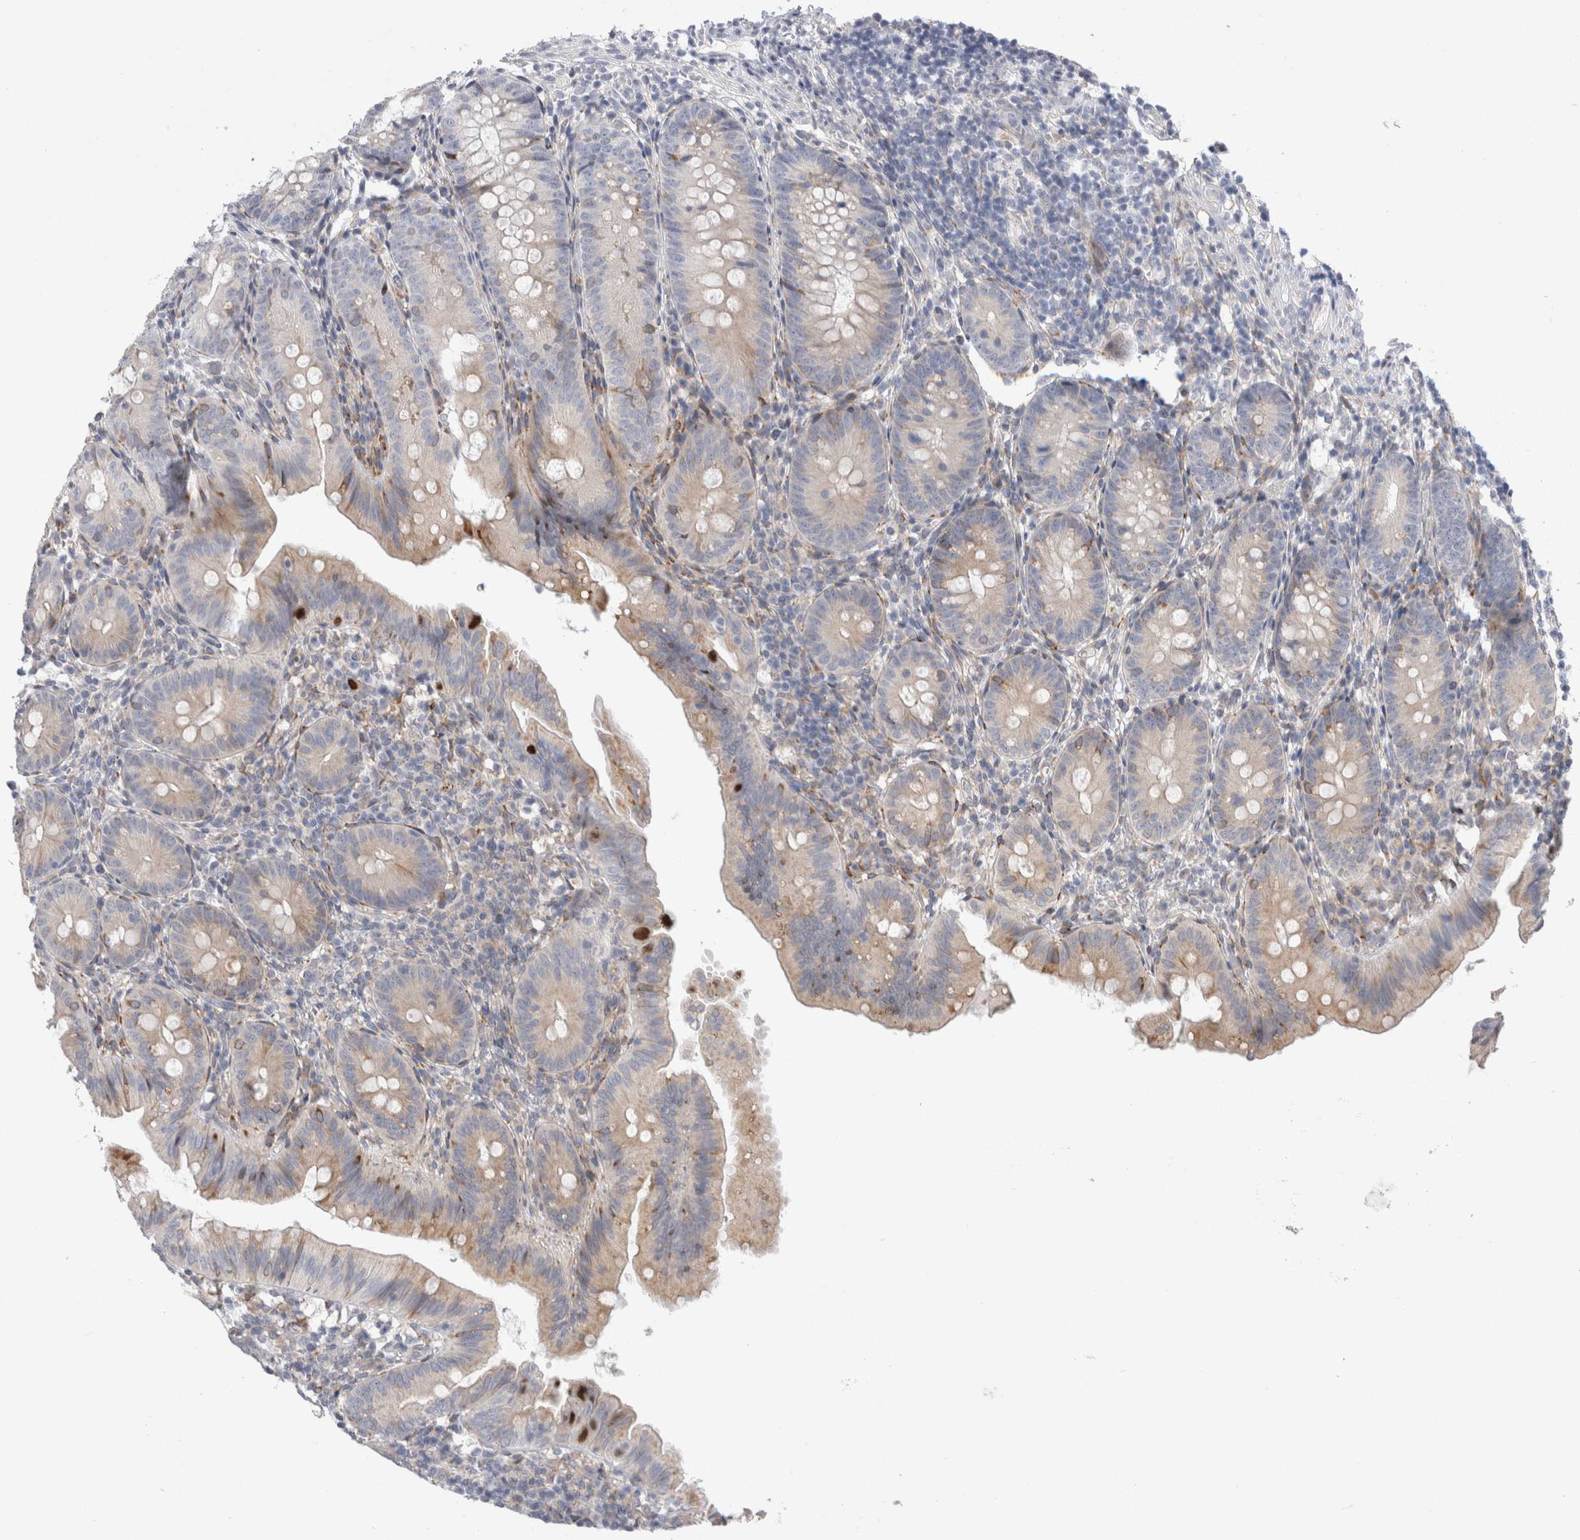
{"staining": {"intensity": "moderate", "quantity": "<25%", "location": "cytoplasmic/membranous"}, "tissue": "appendix", "cell_type": "Glandular cells", "image_type": "normal", "snomed": [{"axis": "morphology", "description": "Normal tissue, NOS"}, {"axis": "topography", "description": "Appendix"}], "caption": "Immunohistochemistry (DAB) staining of normal appendix demonstrates moderate cytoplasmic/membranous protein positivity in about <25% of glandular cells.", "gene": "TRMT9B", "patient": {"sex": "male", "age": 1}}